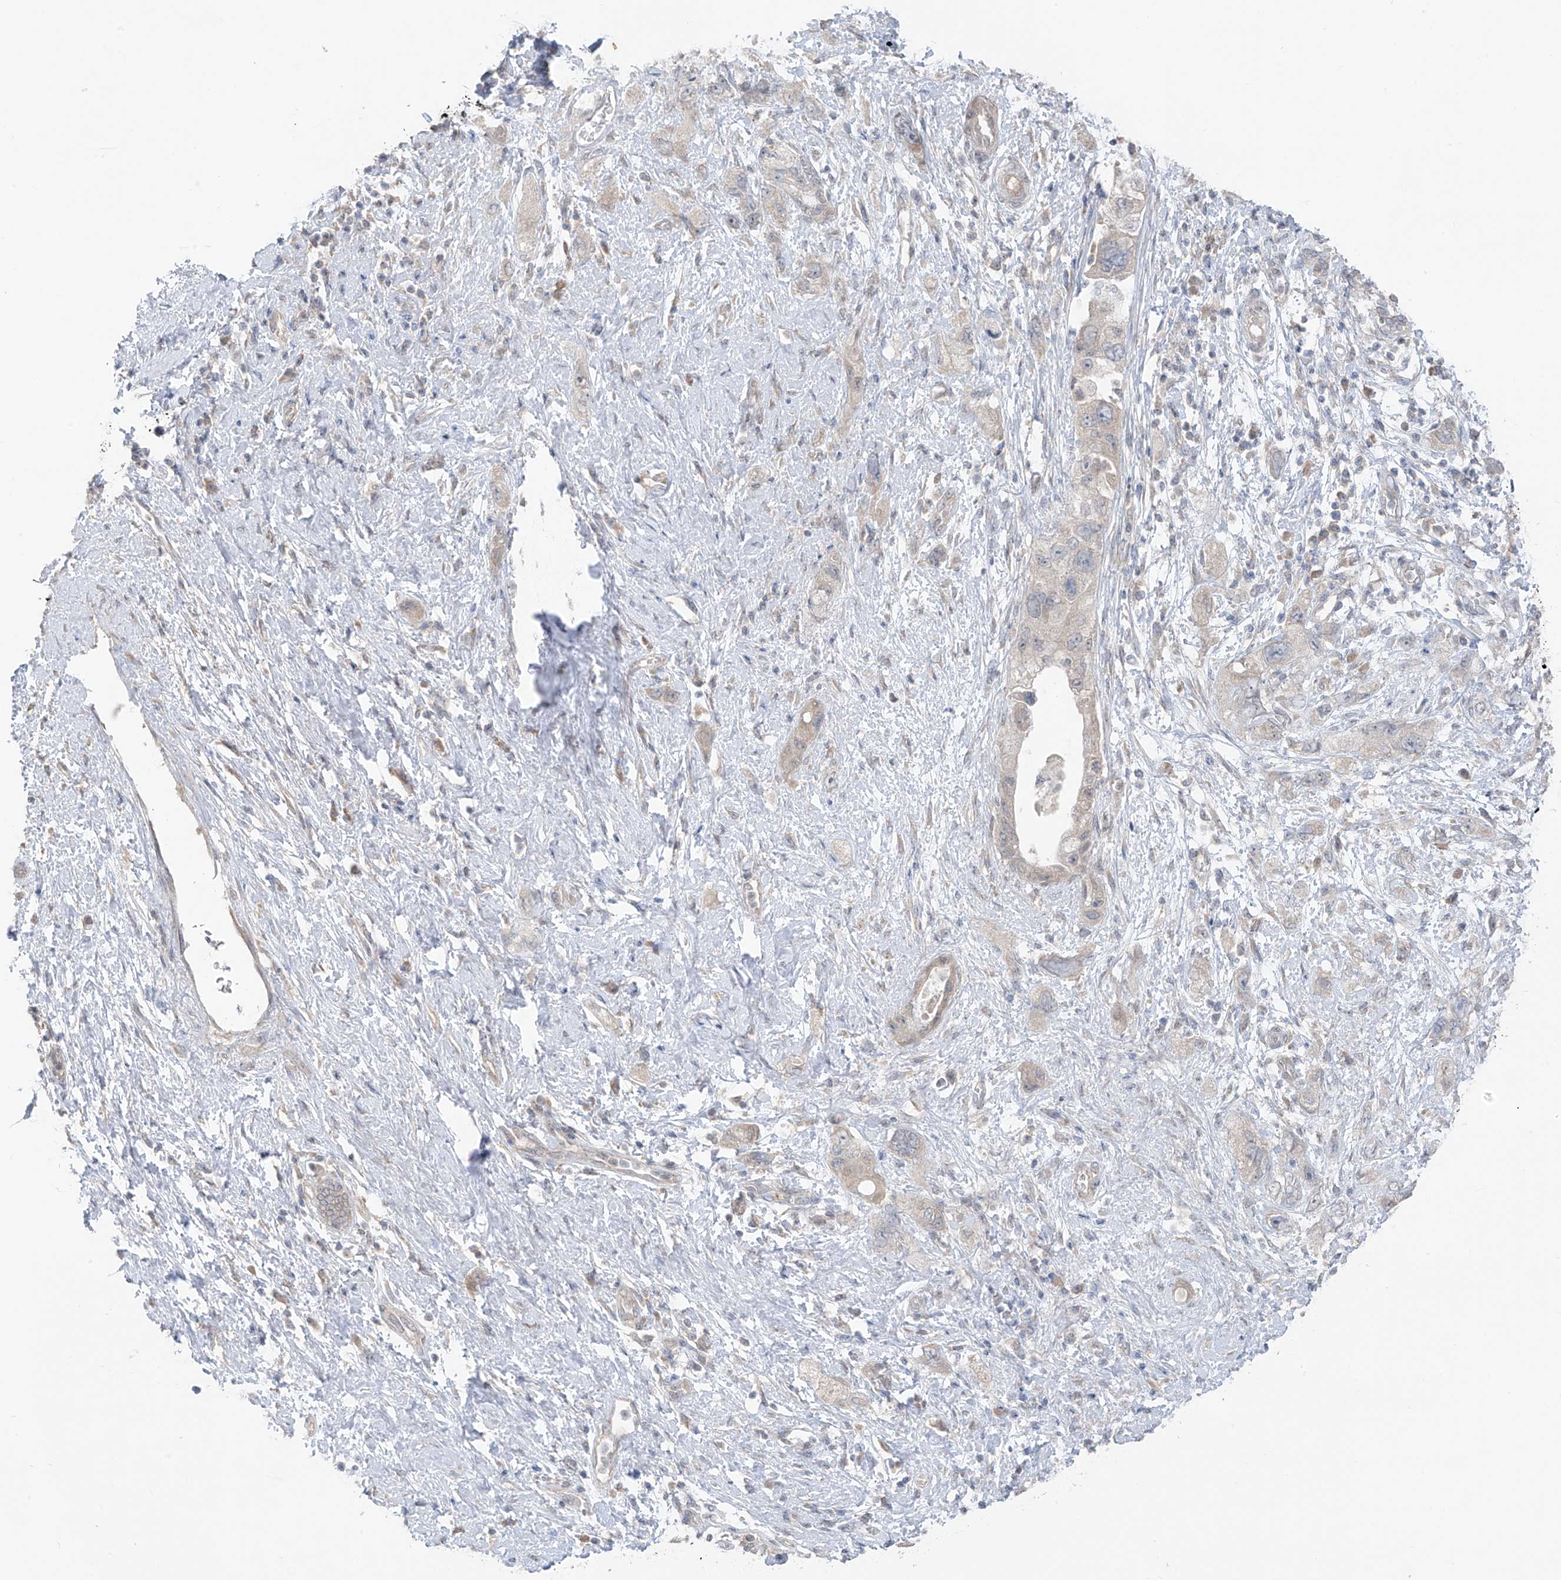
{"staining": {"intensity": "negative", "quantity": "none", "location": "none"}, "tissue": "pancreatic cancer", "cell_type": "Tumor cells", "image_type": "cancer", "snomed": [{"axis": "morphology", "description": "Adenocarcinoma, NOS"}, {"axis": "topography", "description": "Pancreas"}], "caption": "Immunohistochemical staining of adenocarcinoma (pancreatic) exhibits no significant expression in tumor cells.", "gene": "NALCN", "patient": {"sex": "female", "age": 73}}